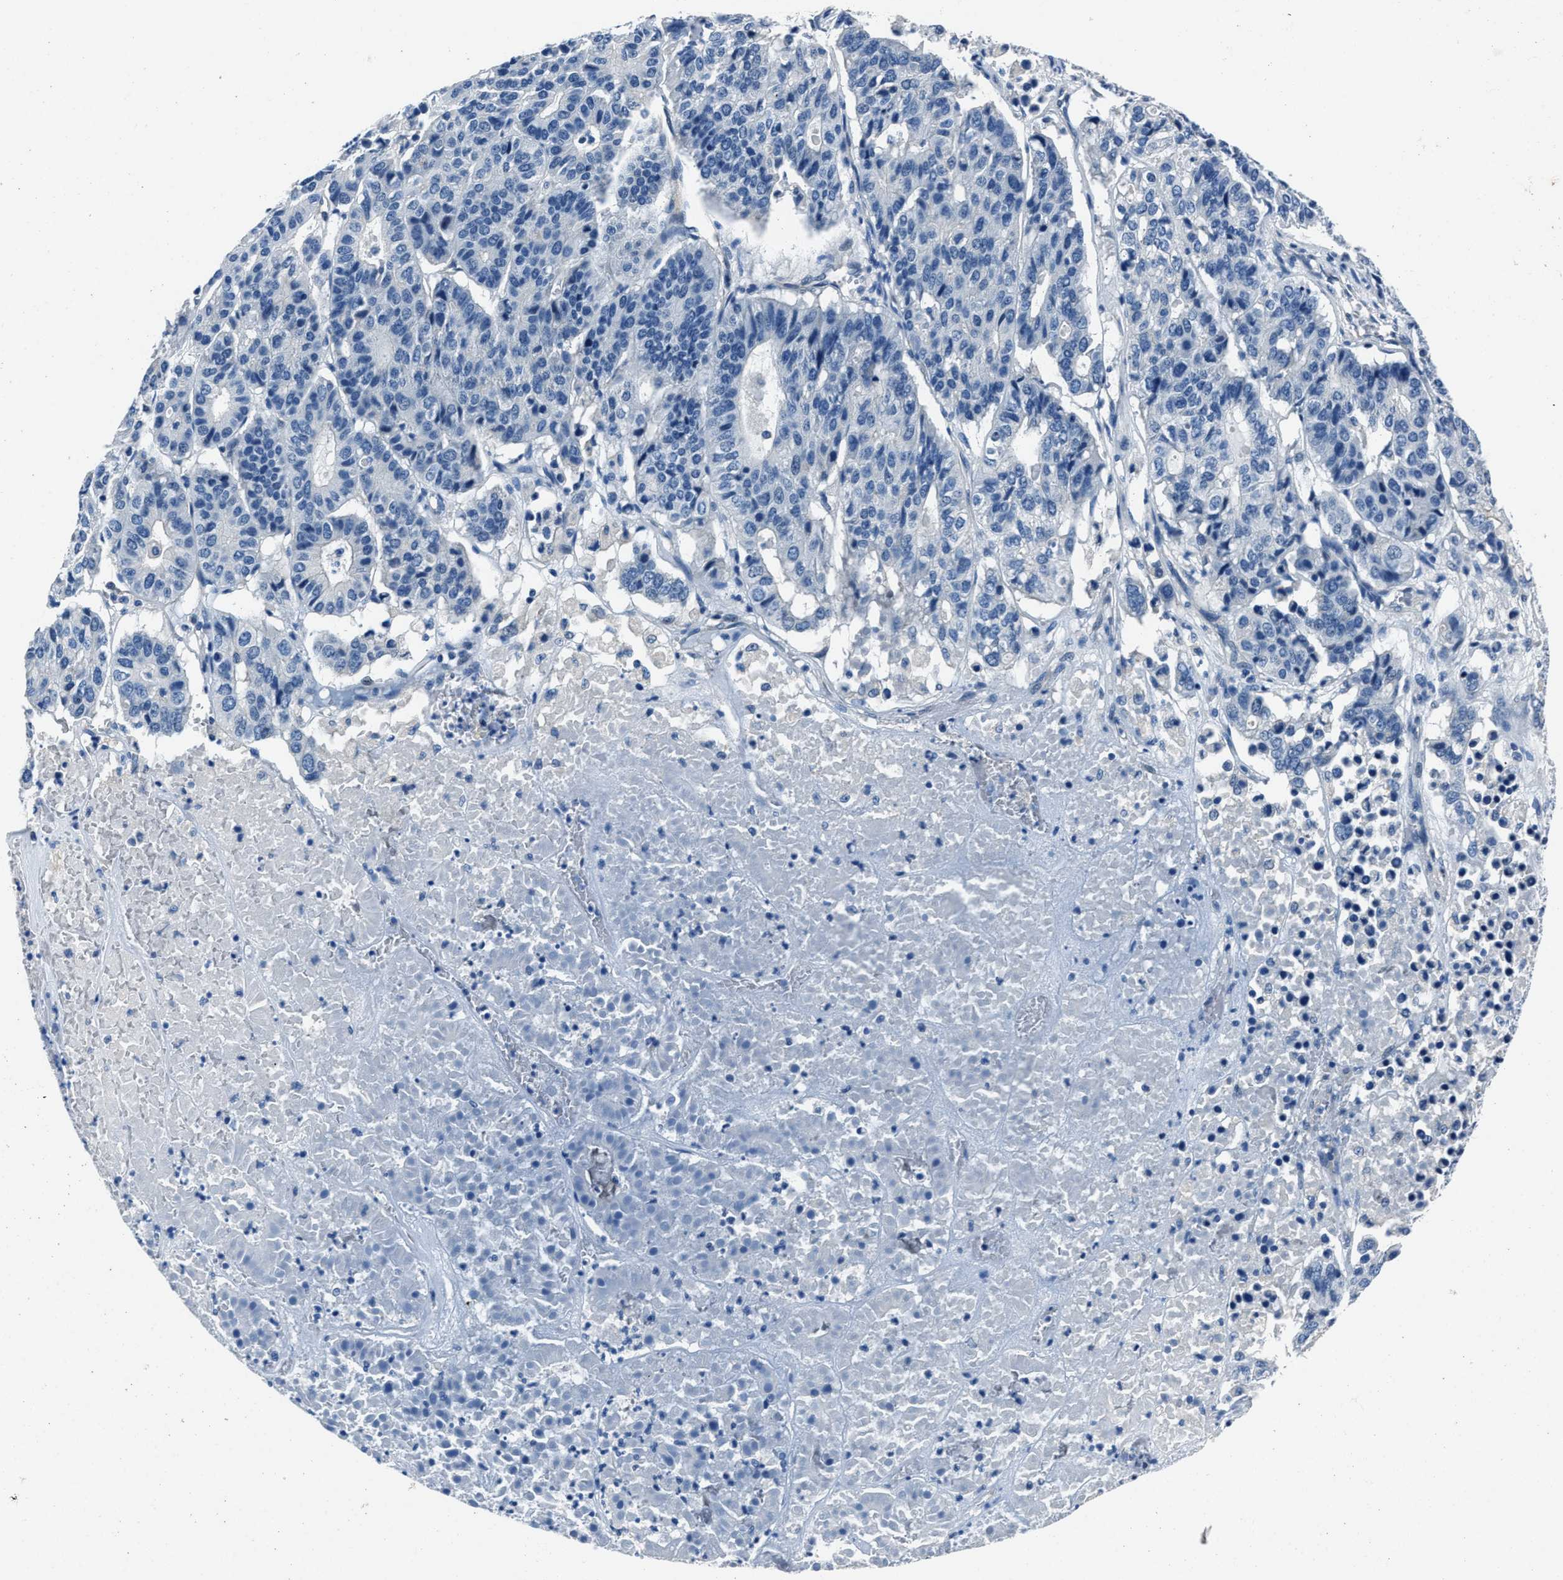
{"staining": {"intensity": "negative", "quantity": "none", "location": "none"}, "tissue": "pancreatic cancer", "cell_type": "Tumor cells", "image_type": "cancer", "snomed": [{"axis": "morphology", "description": "Adenocarcinoma, NOS"}, {"axis": "topography", "description": "Pancreas"}], "caption": "Immunohistochemistry (IHC) micrograph of neoplastic tissue: pancreatic cancer stained with DAB exhibits no significant protein expression in tumor cells. (IHC, brightfield microscopy, high magnification).", "gene": "NACAD", "patient": {"sex": "male", "age": 50}}